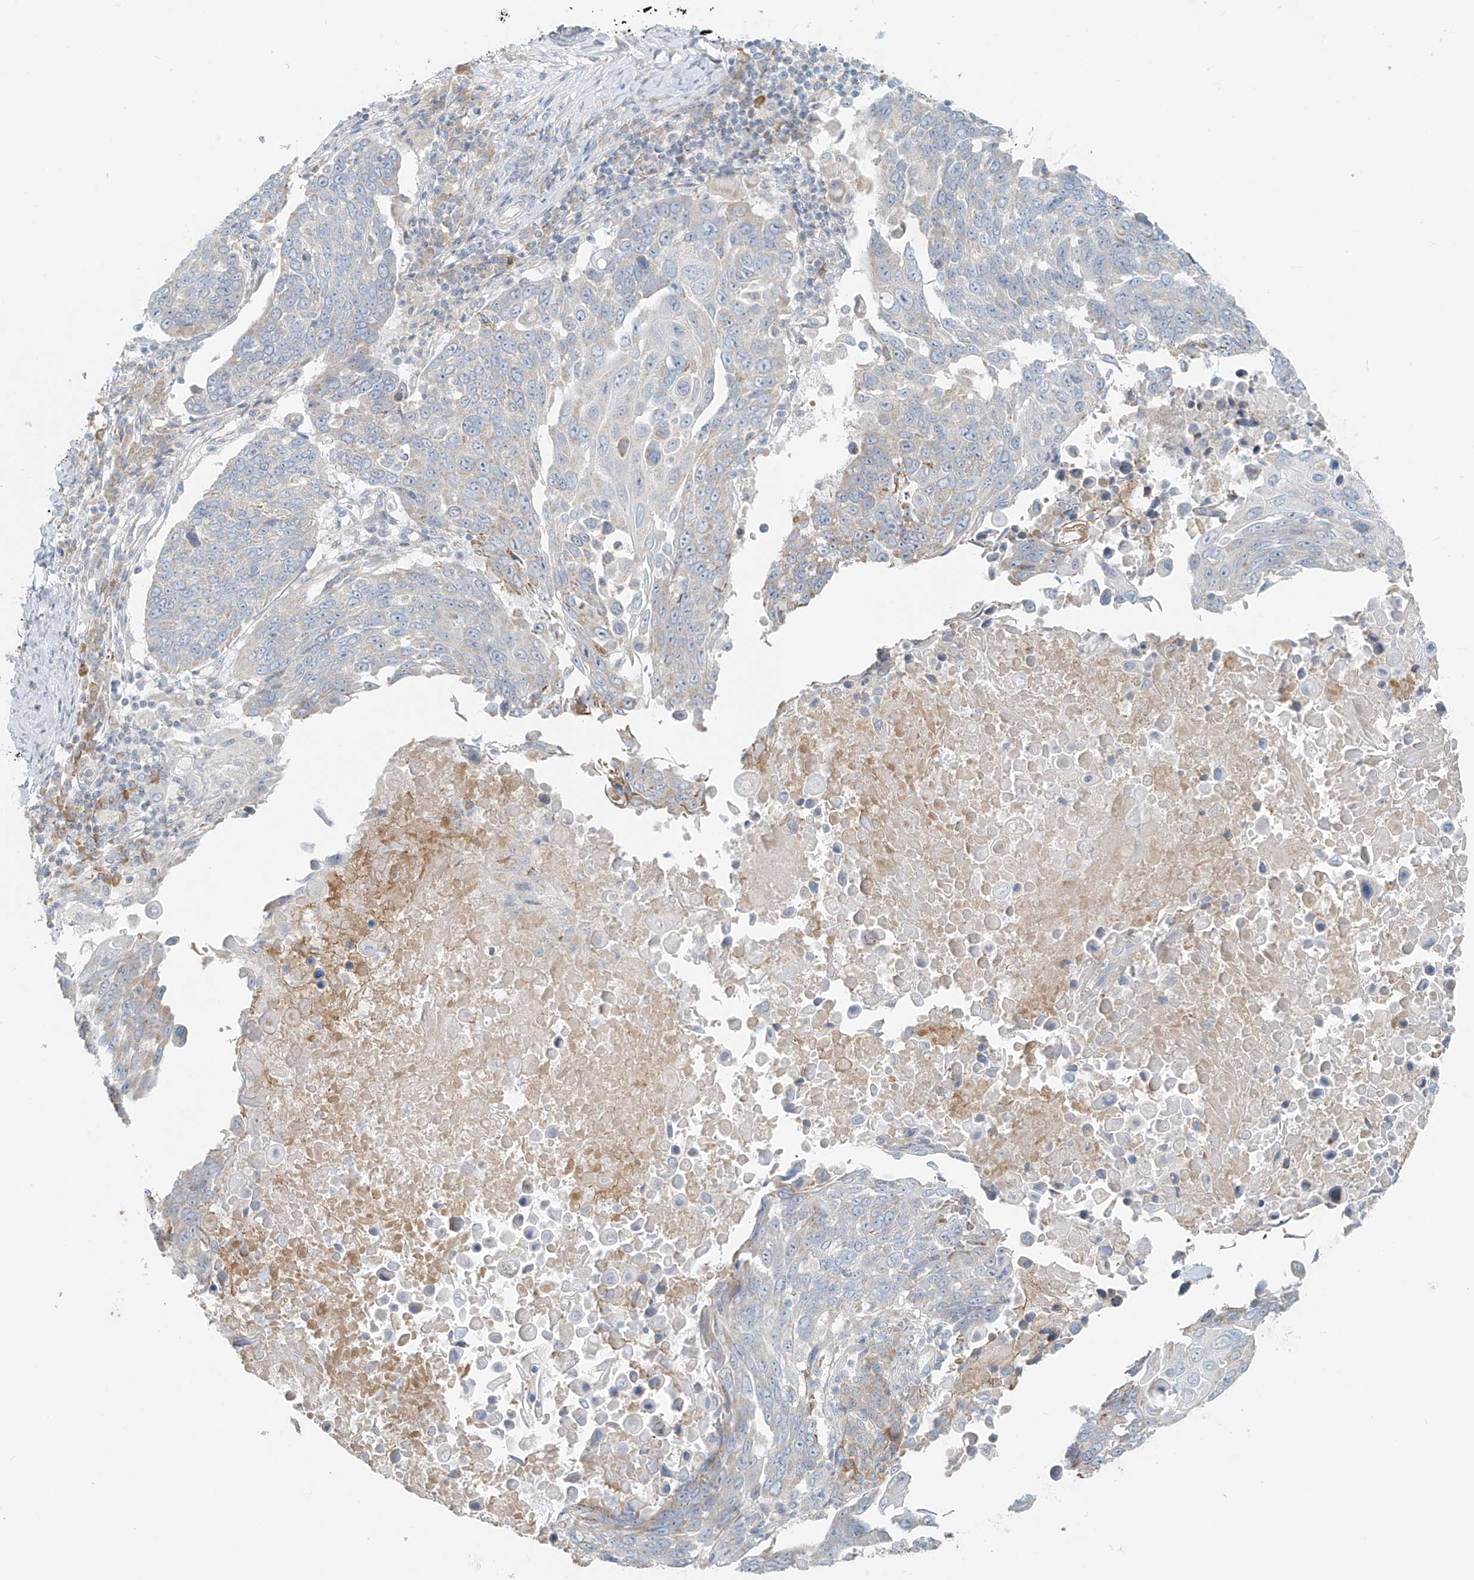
{"staining": {"intensity": "weak", "quantity": "<25%", "location": "cytoplasmic/membranous"}, "tissue": "lung cancer", "cell_type": "Tumor cells", "image_type": "cancer", "snomed": [{"axis": "morphology", "description": "Squamous cell carcinoma, NOS"}, {"axis": "topography", "description": "Lung"}], "caption": "The immunohistochemistry image has no significant staining in tumor cells of lung cancer tissue.", "gene": "UST", "patient": {"sex": "male", "age": 66}}